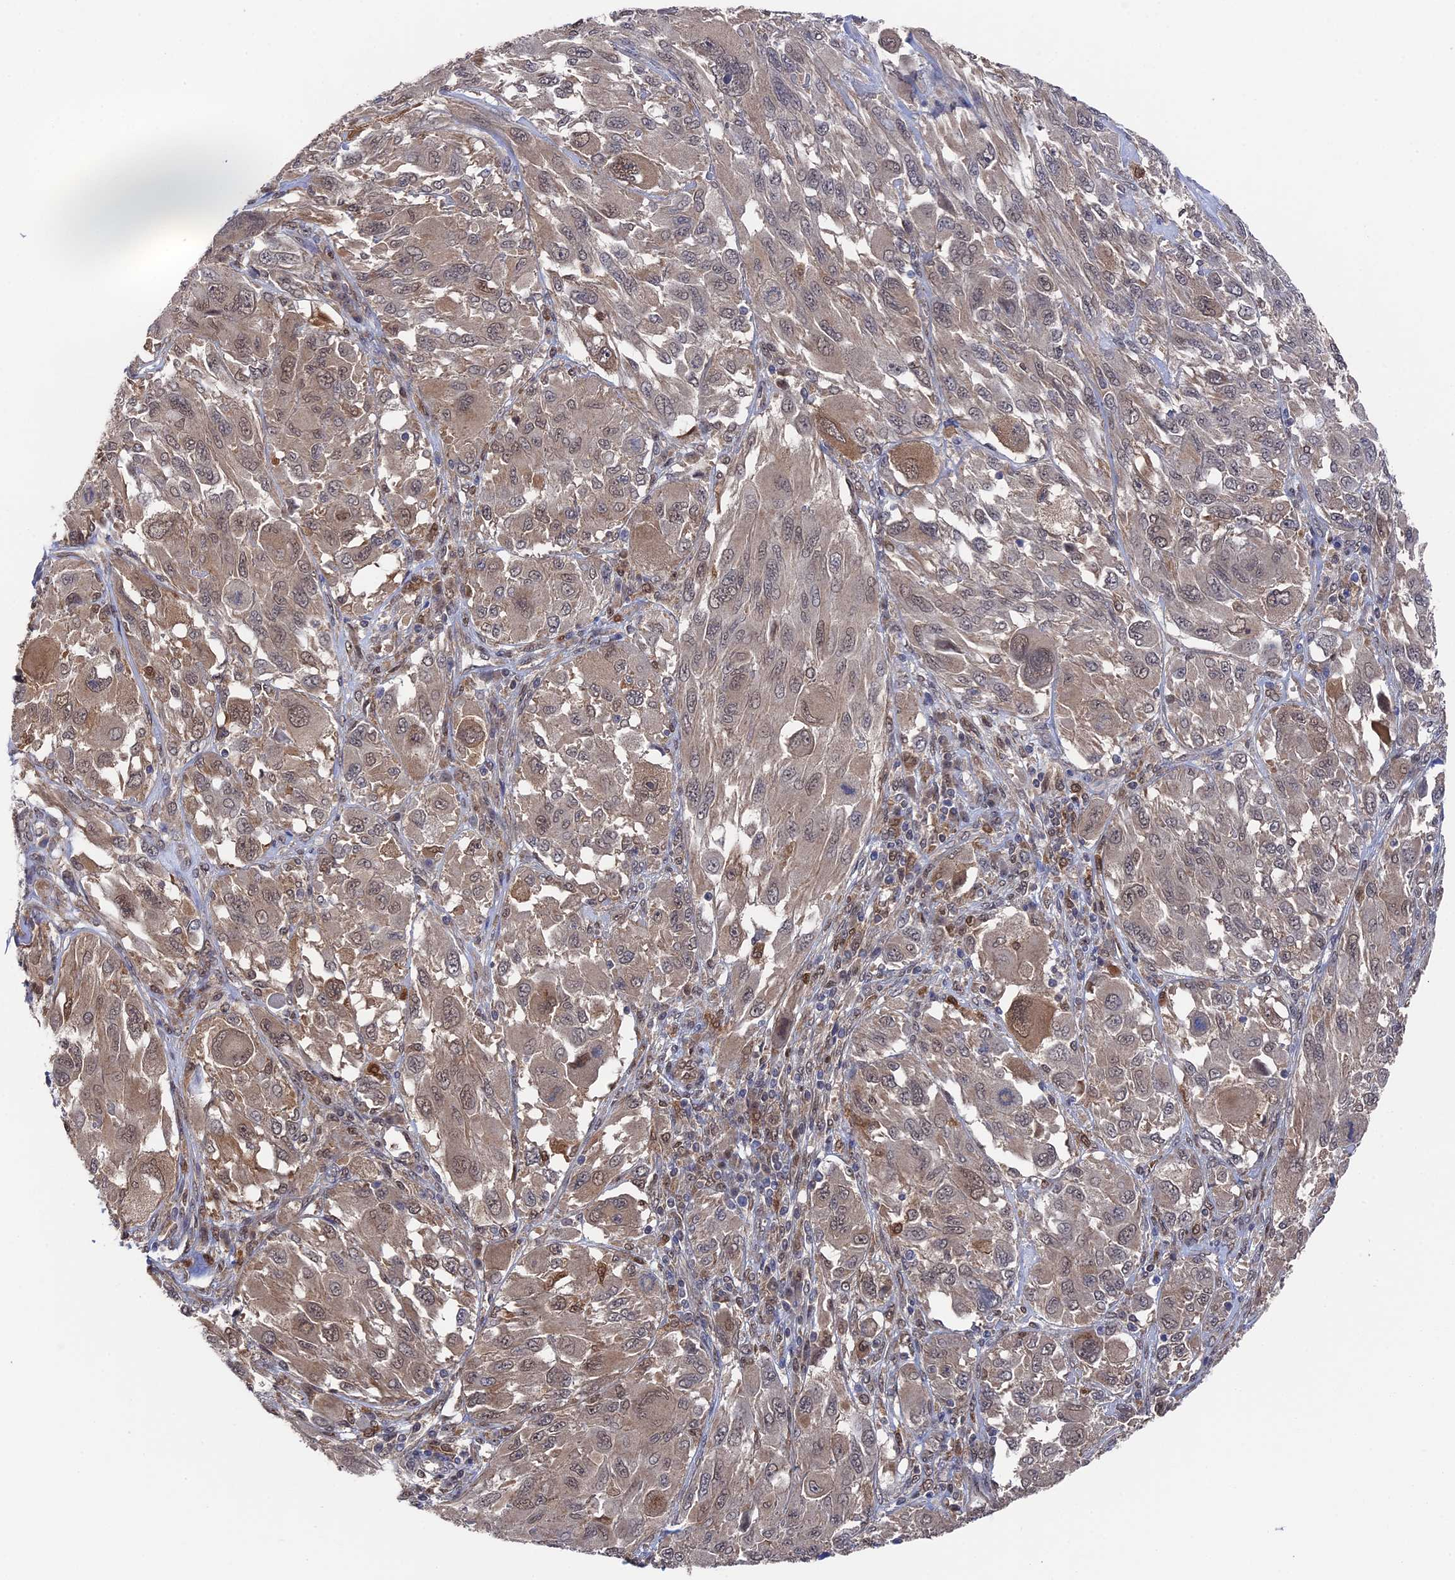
{"staining": {"intensity": "moderate", "quantity": "25%-75%", "location": "cytoplasmic/membranous,nuclear"}, "tissue": "melanoma", "cell_type": "Tumor cells", "image_type": "cancer", "snomed": [{"axis": "morphology", "description": "Malignant melanoma, NOS"}, {"axis": "topography", "description": "Skin"}], "caption": "Human melanoma stained for a protein (brown) exhibits moderate cytoplasmic/membranous and nuclear positive expression in about 25%-75% of tumor cells.", "gene": "RNH1", "patient": {"sex": "female", "age": 91}}